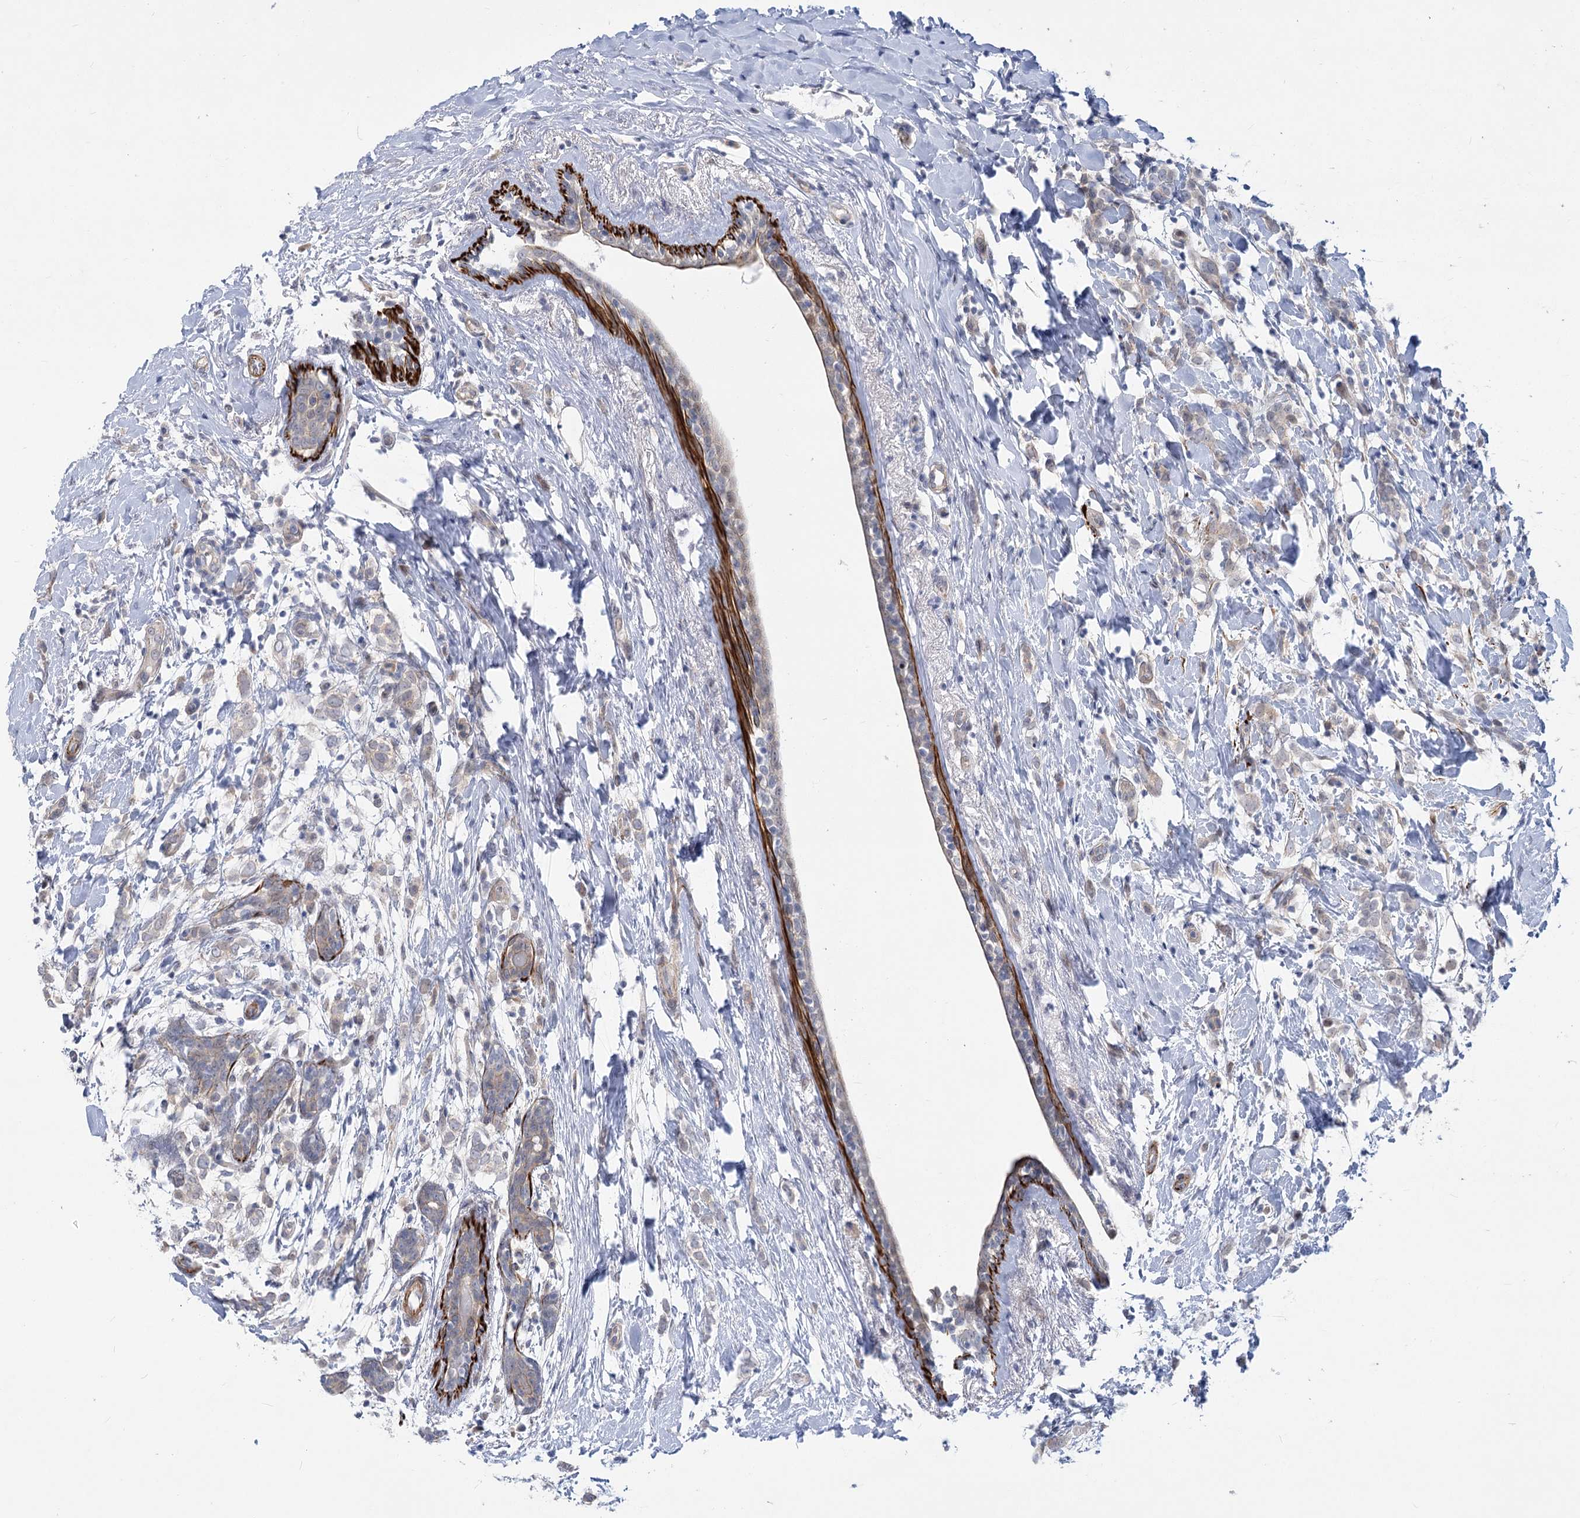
{"staining": {"intensity": "negative", "quantity": "none", "location": "none"}, "tissue": "breast cancer", "cell_type": "Tumor cells", "image_type": "cancer", "snomed": [{"axis": "morphology", "description": "Normal tissue, NOS"}, {"axis": "morphology", "description": "Lobular carcinoma"}, {"axis": "topography", "description": "Breast"}], "caption": "This is a photomicrograph of immunohistochemistry (IHC) staining of breast cancer (lobular carcinoma), which shows no positivity in tumor cells. Nuclei are stained in blue.", "gene": "ARSI", "patient": {"sex": "female", "age": 47}}